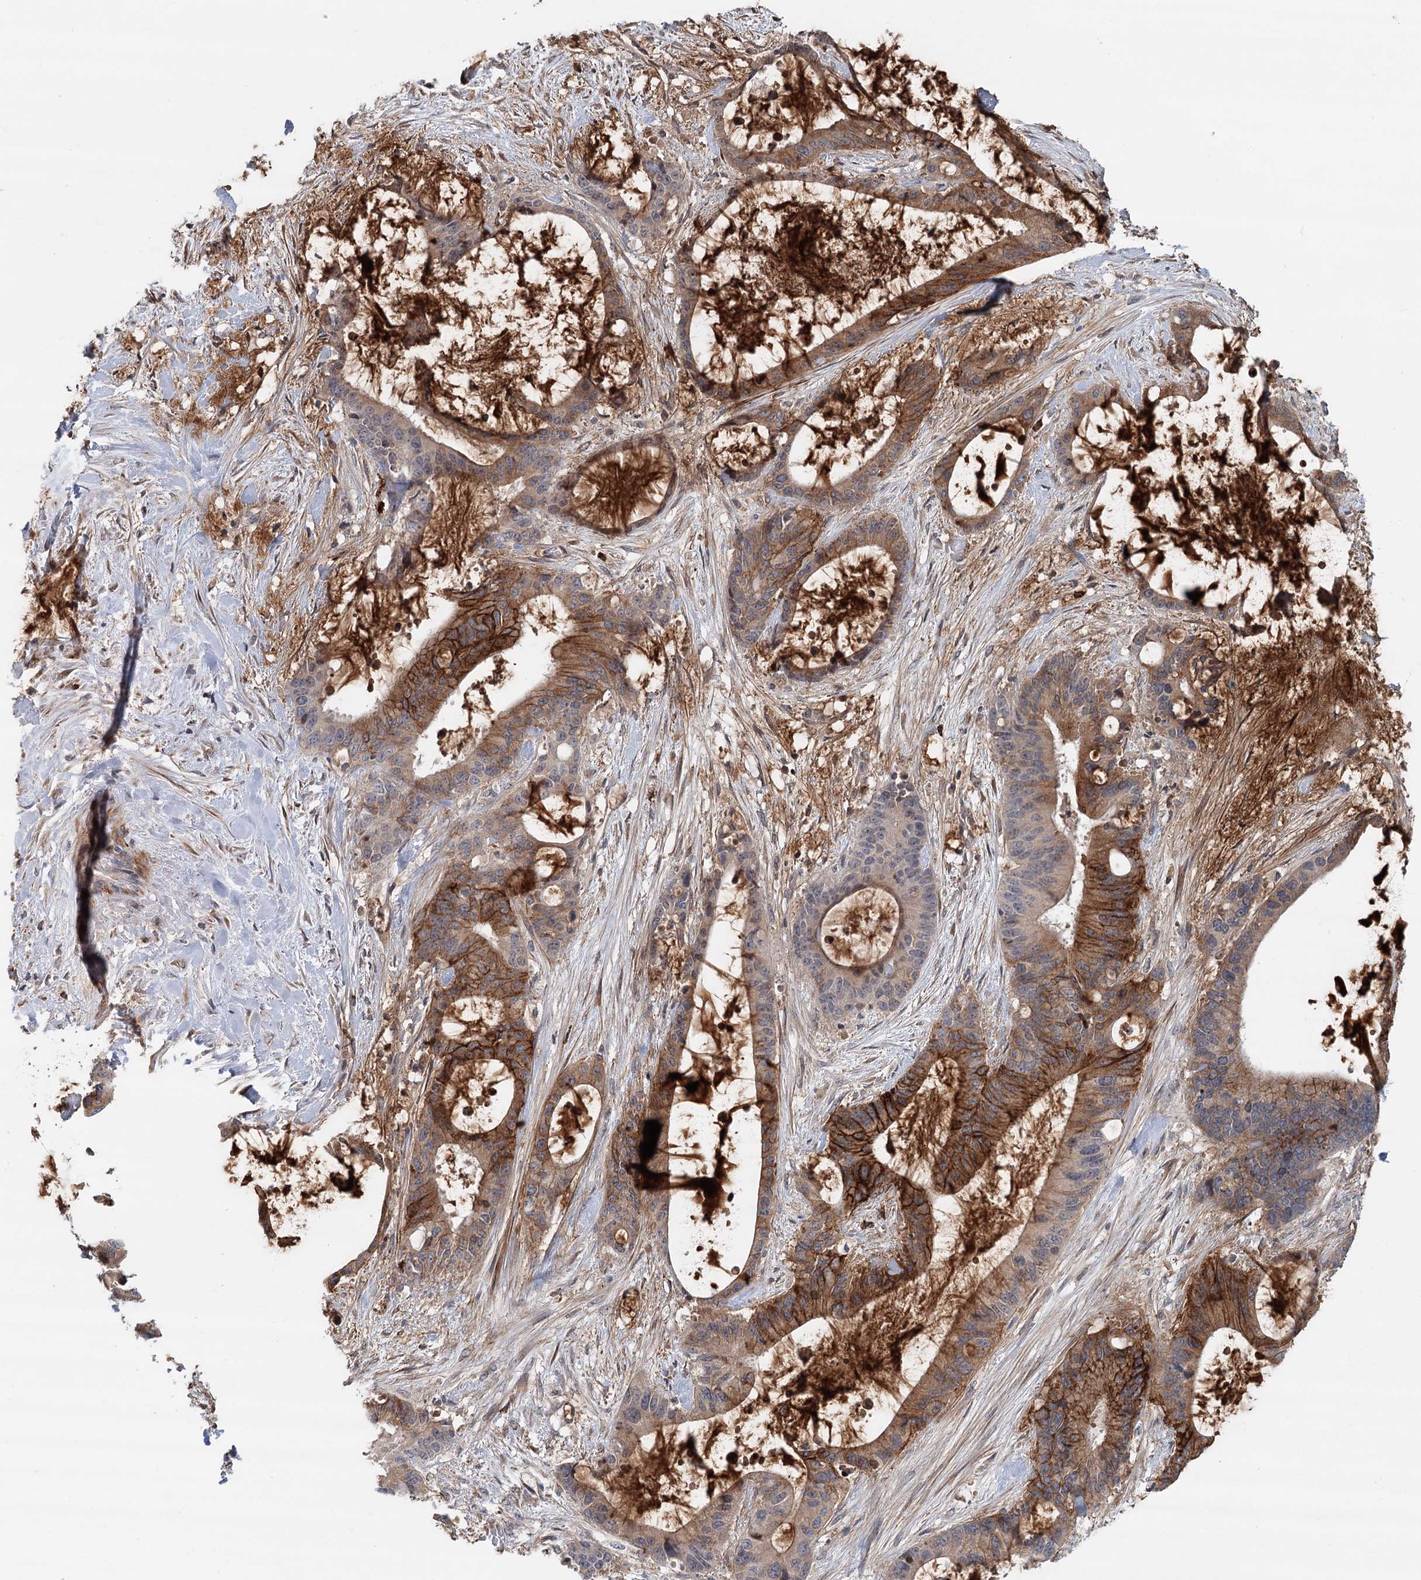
{"staining": {"intensity": "strong", "quantity": "25%-75%", "location": "cytoplasmic/membranous"}, "tissue": "liver cancer", "cell_type": "Tumor cells", "image_type": "cancer", "snomed": [{"axis": "morphology", "description": "Normal tissue, NOS"}, {"axis": "morphology", "description": "Cholangiocarcinoma"}, {"axis": "topography", "description": "Liver"}, {"axis": "topography", "description": "Peripheral nerve tissue"}], "caption": "A high-resolution histopathology image shows immunohistochemistry staining of cholangiocarcinoma (liver), which demonstrates strong cytoplasmic/membranous positivity in about 25%-75% of tumor cells. (DAB = brown stain, brightfield microscopy at high magnification).", "gene": "RNF111", "patient": {"sex": "female", "age": 73}}